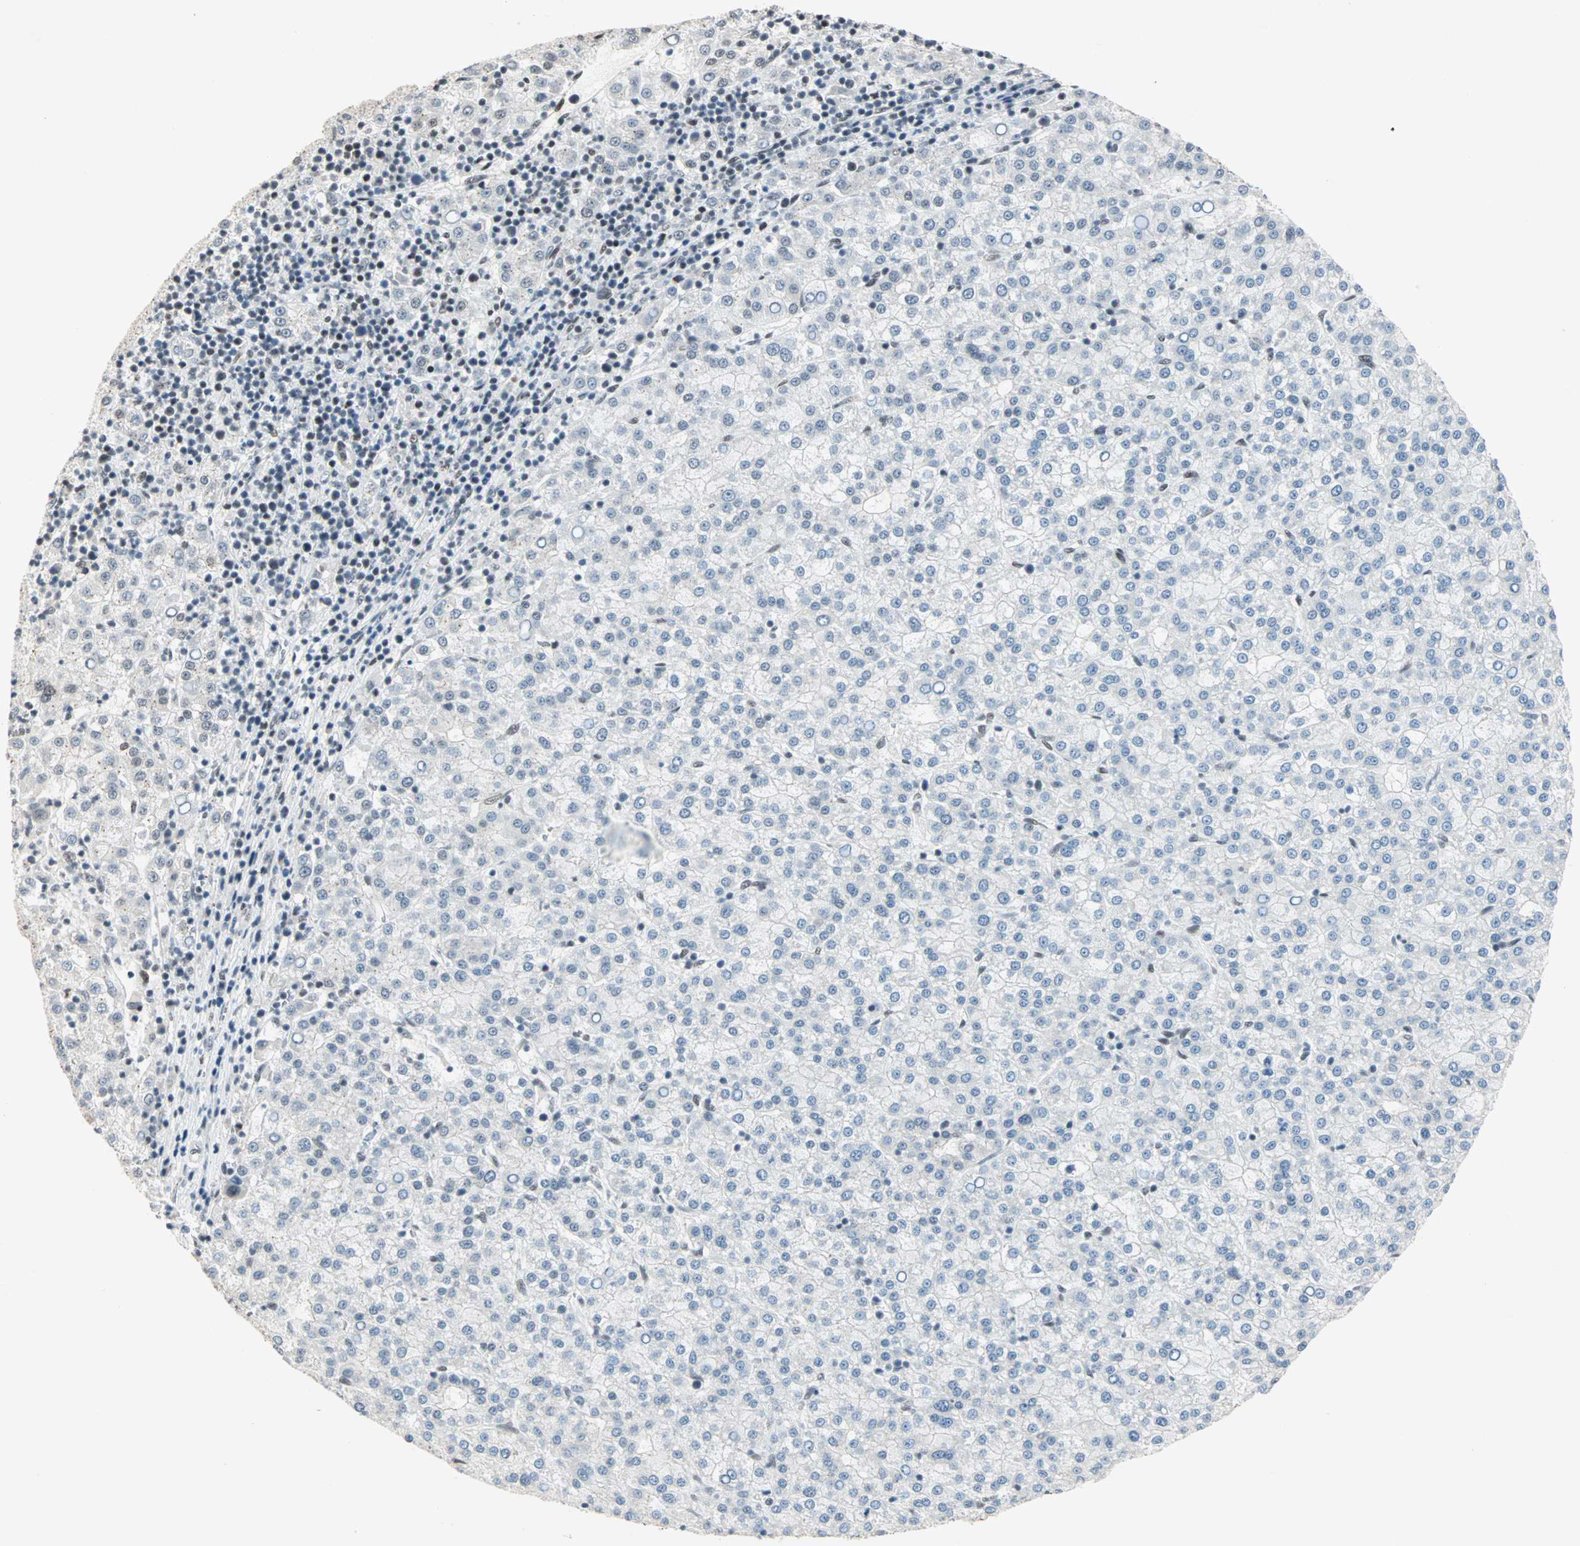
{"staining": {"intensity": "negative", "quantity": "none", "location": "none"}, "tissue": "liver cancer", "cell_type": "Tumor cells", "image_type": "cancer", "snomed": [{"axis": "morphology", "description": "Carcinoma, Hepatocellular, NOS"}, {"axis": "topography", "description": "Liver"}], "caption": "This photomicrograph is of liver cancer (hepatocellular carcinoma) stained with immunohistochemistry (IHC) to label a protein in brown with the nuclei are counter-stained blue. There is no positivity in tumor cells.", "gene": "BLM", "patient": {"sex": "female", "age": 58}}